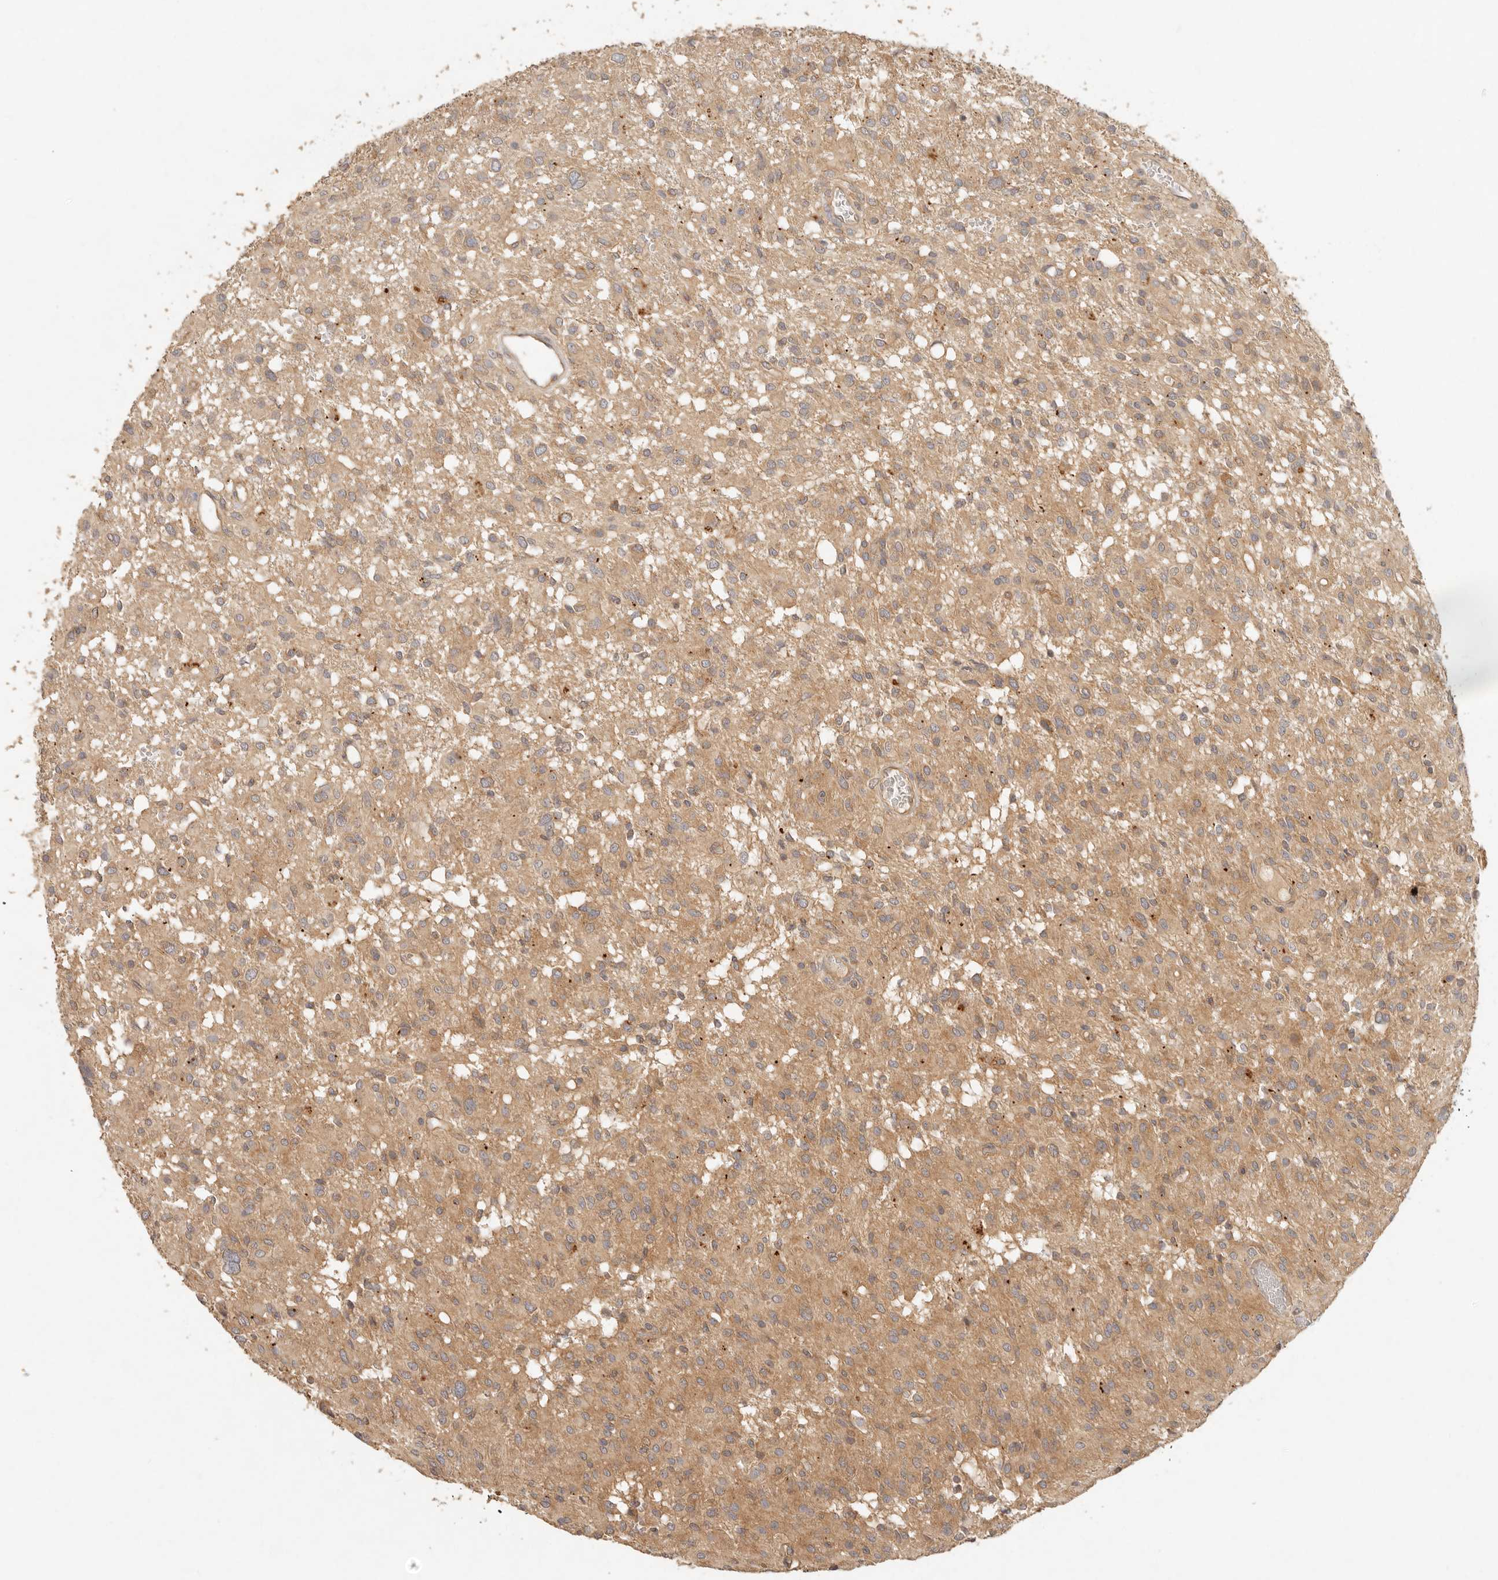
{"staining": {"intensity": "moderate", "quantity": ">75%", "location": "cytoplasmic/membranous"}, "tissue": "glioma", "cell_type": "Tumor cells", "image_type": "cancer", "snomed": [{"axis": "morphology", "description": "Glioma, malignant, High grade"}, {"axis": "topography", "description": "Brain"}], "caption": "Glioma stained with DAB IHC shows medium levels of moderate cytoplasmic/membranous positivity in approximately >75% of tumor cells. (DAB (3,3'-diaminobenzidine) = brown stain, brightfield microscopy at high magnification).", "gene": "HECTD3", "patient": {"sex": "female", "age": 59}}